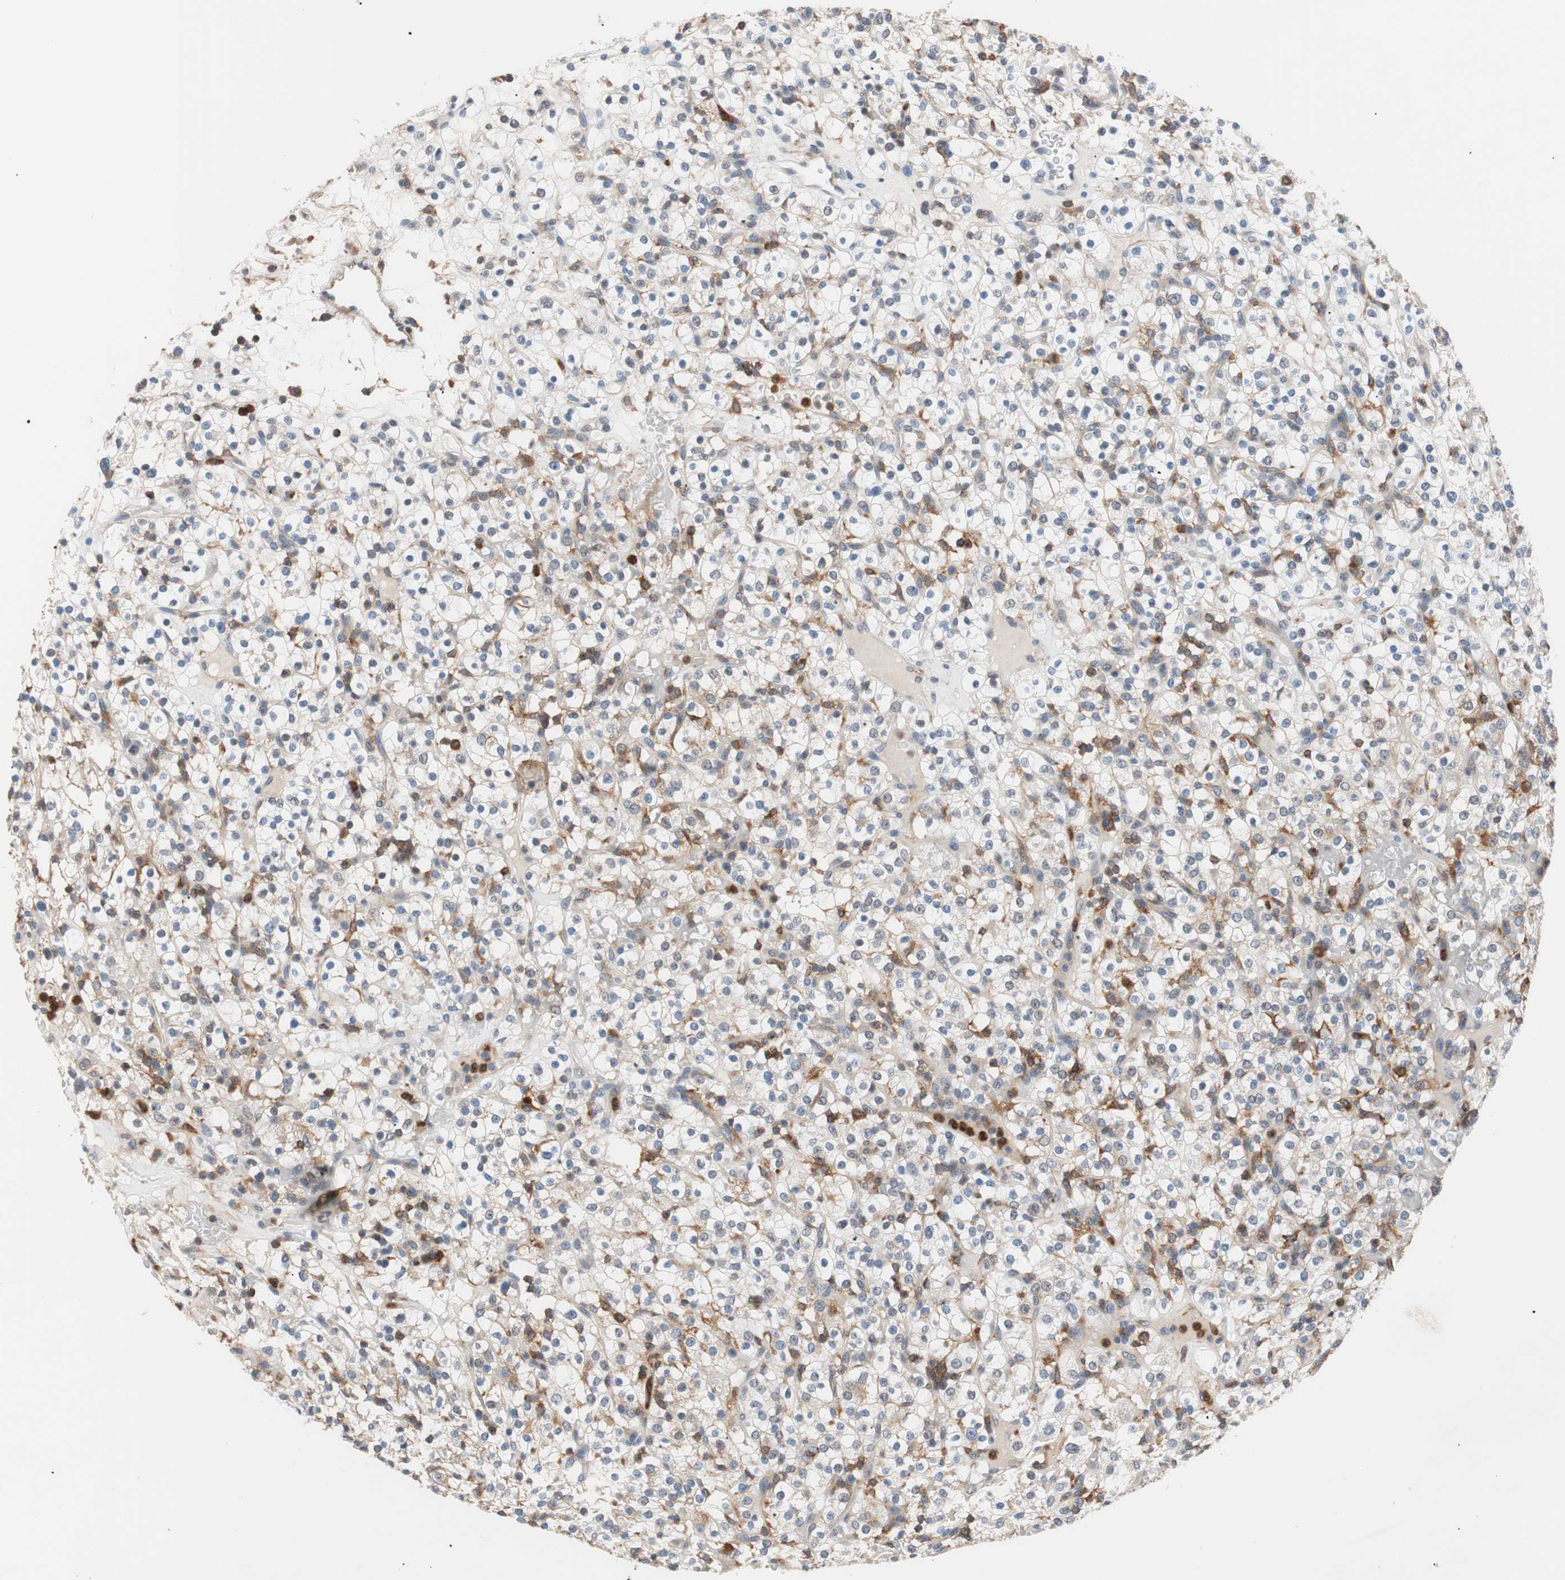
{"staining": {"intensity": "weak", "quantity": "<25%", "location": "cytoplasmic/membranous"}, "tissue": "renal cancer", "cell_type": "Tumor cells", "image_type": "cancer", "snomed": [{"axis": "morphology", "description": "Normal tissue, NOS"}, {"axis": "morphology", "description": "Adenocarcinoma, NOS"}, {"axis": "topography", "description": "Kidney"}], "caption": "Human renal adenocarcinoma stained for a protein using immunohistochemistry reveals no expression in tumor cells.", "gene": "LITAF", "patient": {"sex": "female", "age": 72}}